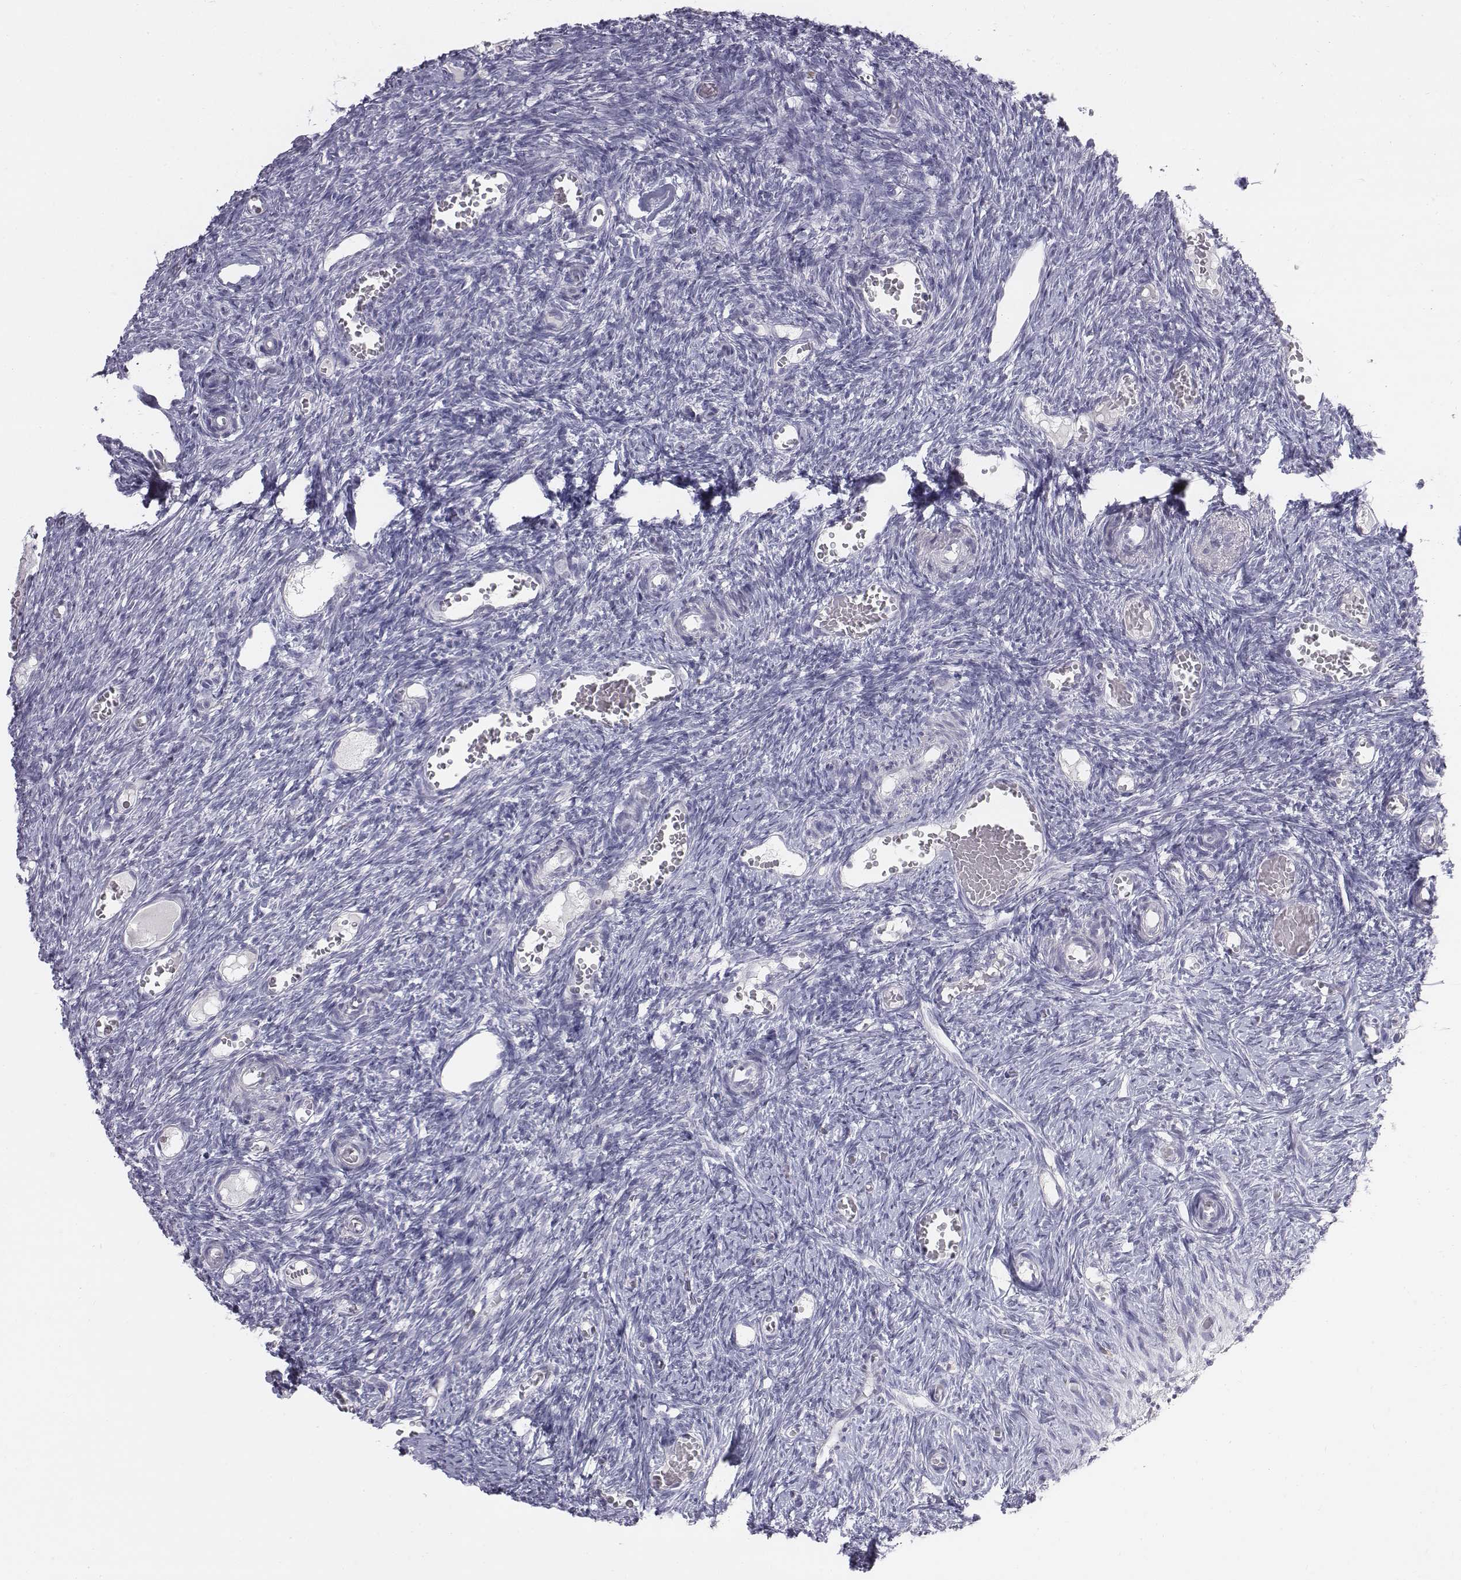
{"staining": {"intensity": "negative", "quantity": "none", "location": "none"}, "tissue": "ovary", "cell_type": "Ovarian stroma cells", "image_type": "normal", "snomed": [{"axis": "morphology", "description": "Normal tissue, NOS"}, {"axis": "topography", "description": "Ovary"}], "caption": "The histopathology image demonstrates no staining of ovarian stroma cells in normal ovary.", "gene": "C6orf58", "patient": {"sex": "female", "age": 39}}